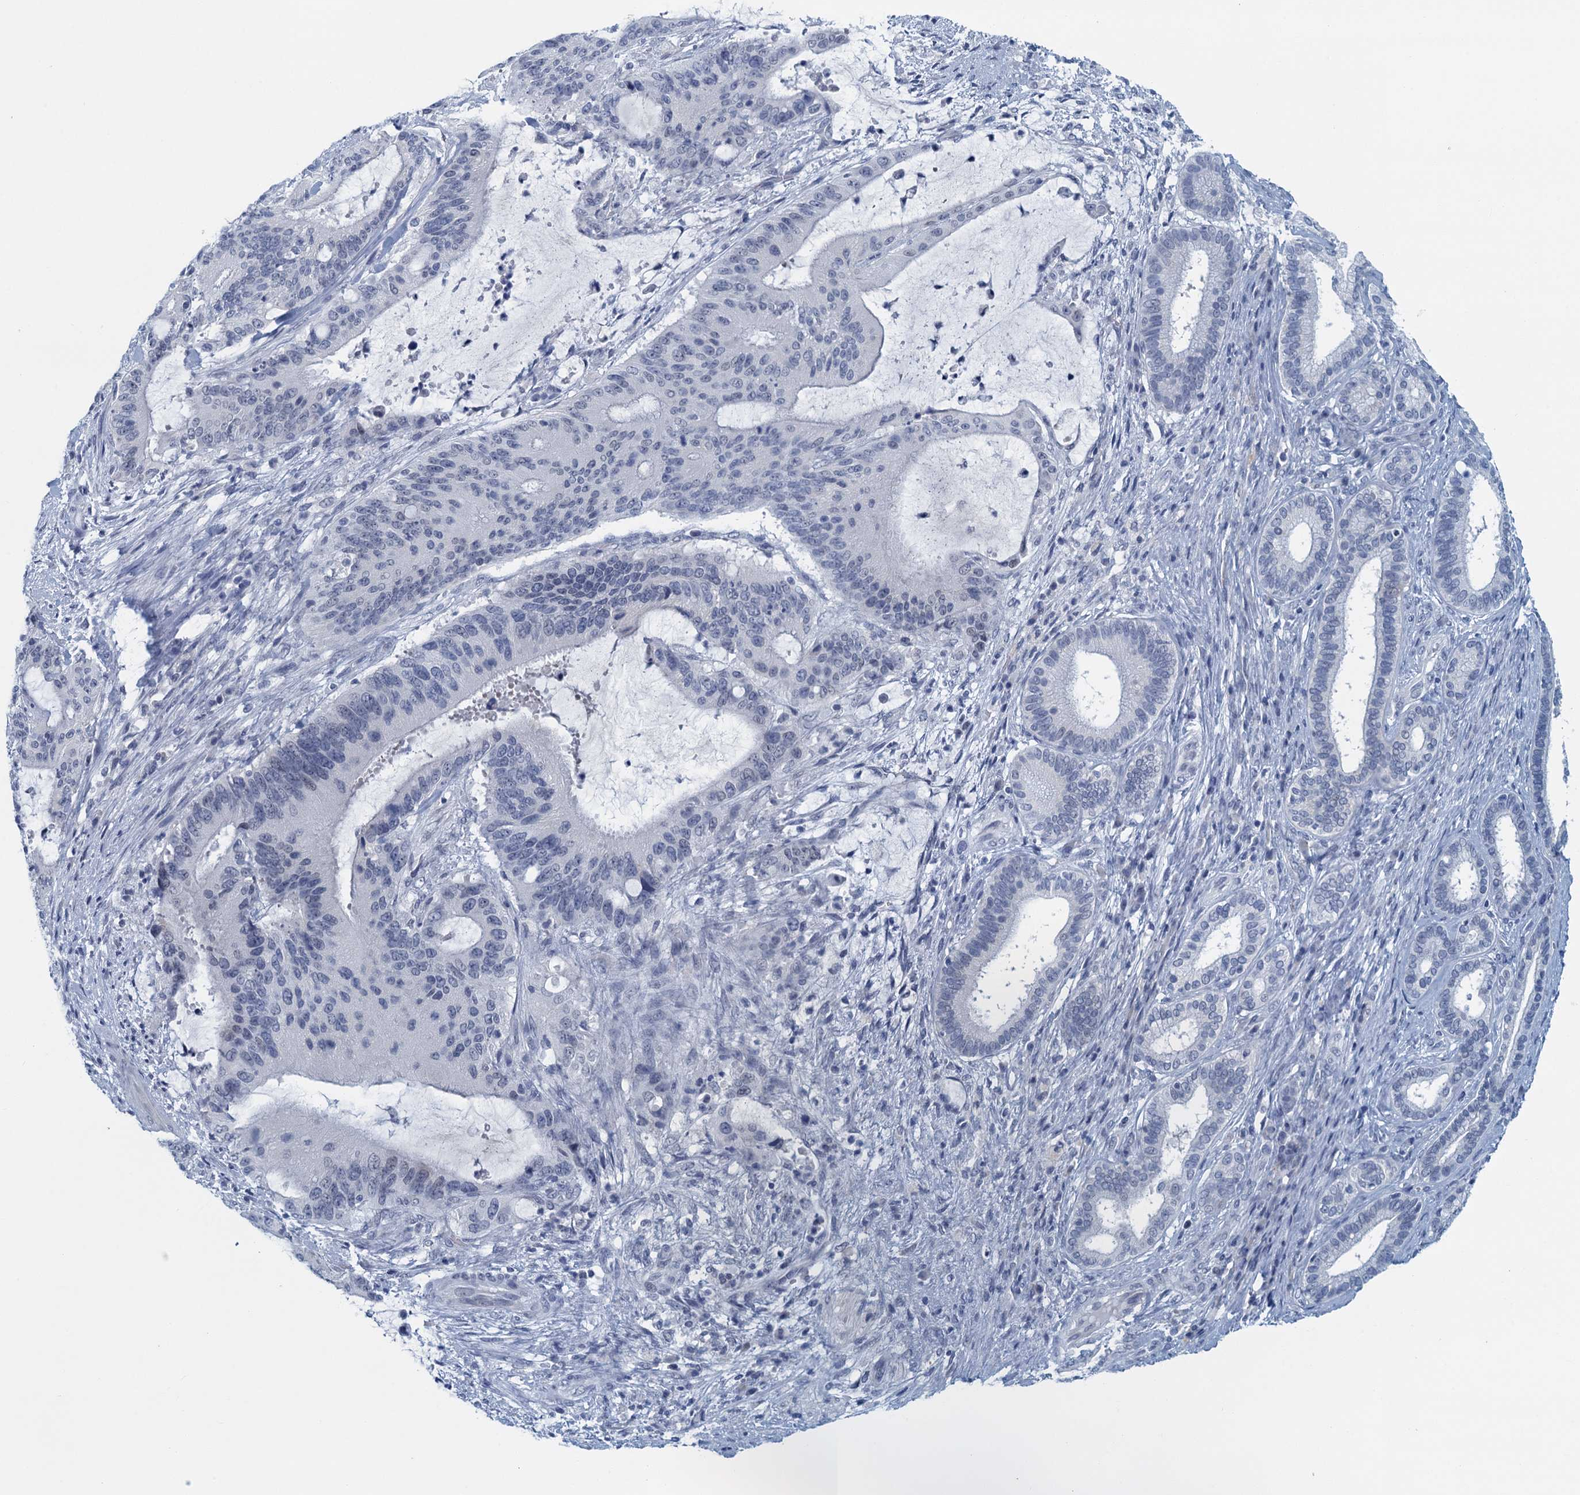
{"staining": {"intensity": "negative", "quantity": "none", "location": "none"}, "tissue": "liver cancer", "cell_type": "Tumor cells", "image_type": "cancer", "snomed": [{"axis": "morphology", "description": "Normal tissue, NOS"}, {"axis": "morphology", "description": "Cholangiocarcinoma"}, {"axis": "topography", "description": "Liver"}, {"axis": "topography", "description": "Peripheral nerve tissue"}], "caption": "There is no significant staining in tumor cells of cholangiocarcinoma (liver). (DAB immunohistochemistry (IHC) with hematoxylin counter stain).", "gene": "ENSG00000131152", "patient": {"sex": "female", "age": 73}}